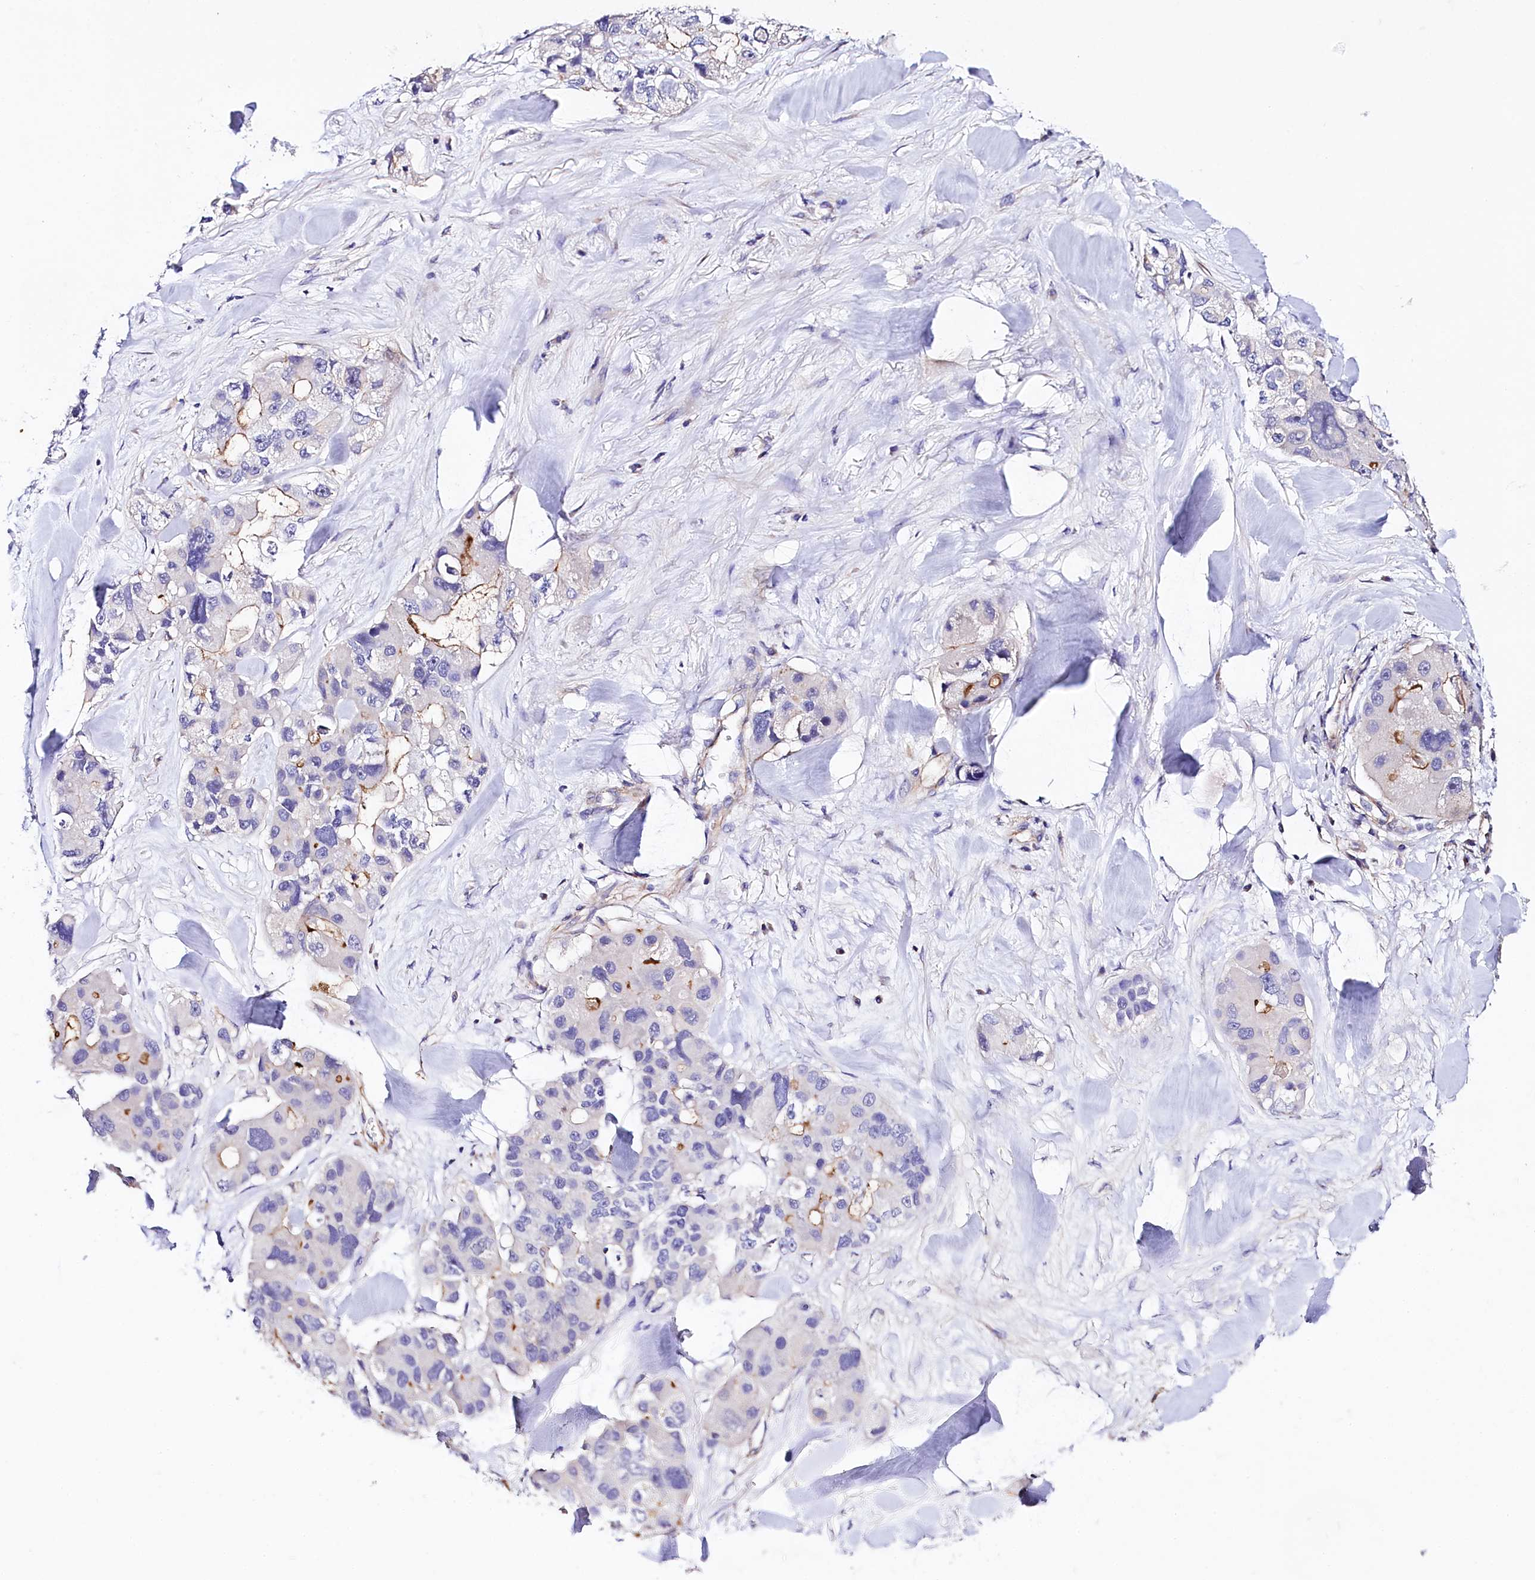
{"staining": {"intensity": "moderate", "quantity": "<25%", "location": "cytoplasmic/membranous"}, "tissue": "lung cancer", "cell_type": "Tumor cells", "image_type": "cancer", "snomed": [{"axis": "morphology", "description": "Adenocarcinoma, NOS"}, {"axis": "topography", "description": "Lung"}], "caption": "Protein expression analysis of human lung adenocarcinoma reveals moderate cytoplasmic/membranous expression in about <25% of tumor cells. The protein is shown in brown color, while the nuclei are stained blue.", "gene": "SLC7A1", "patient": {"sex": "female", "age": 54}}